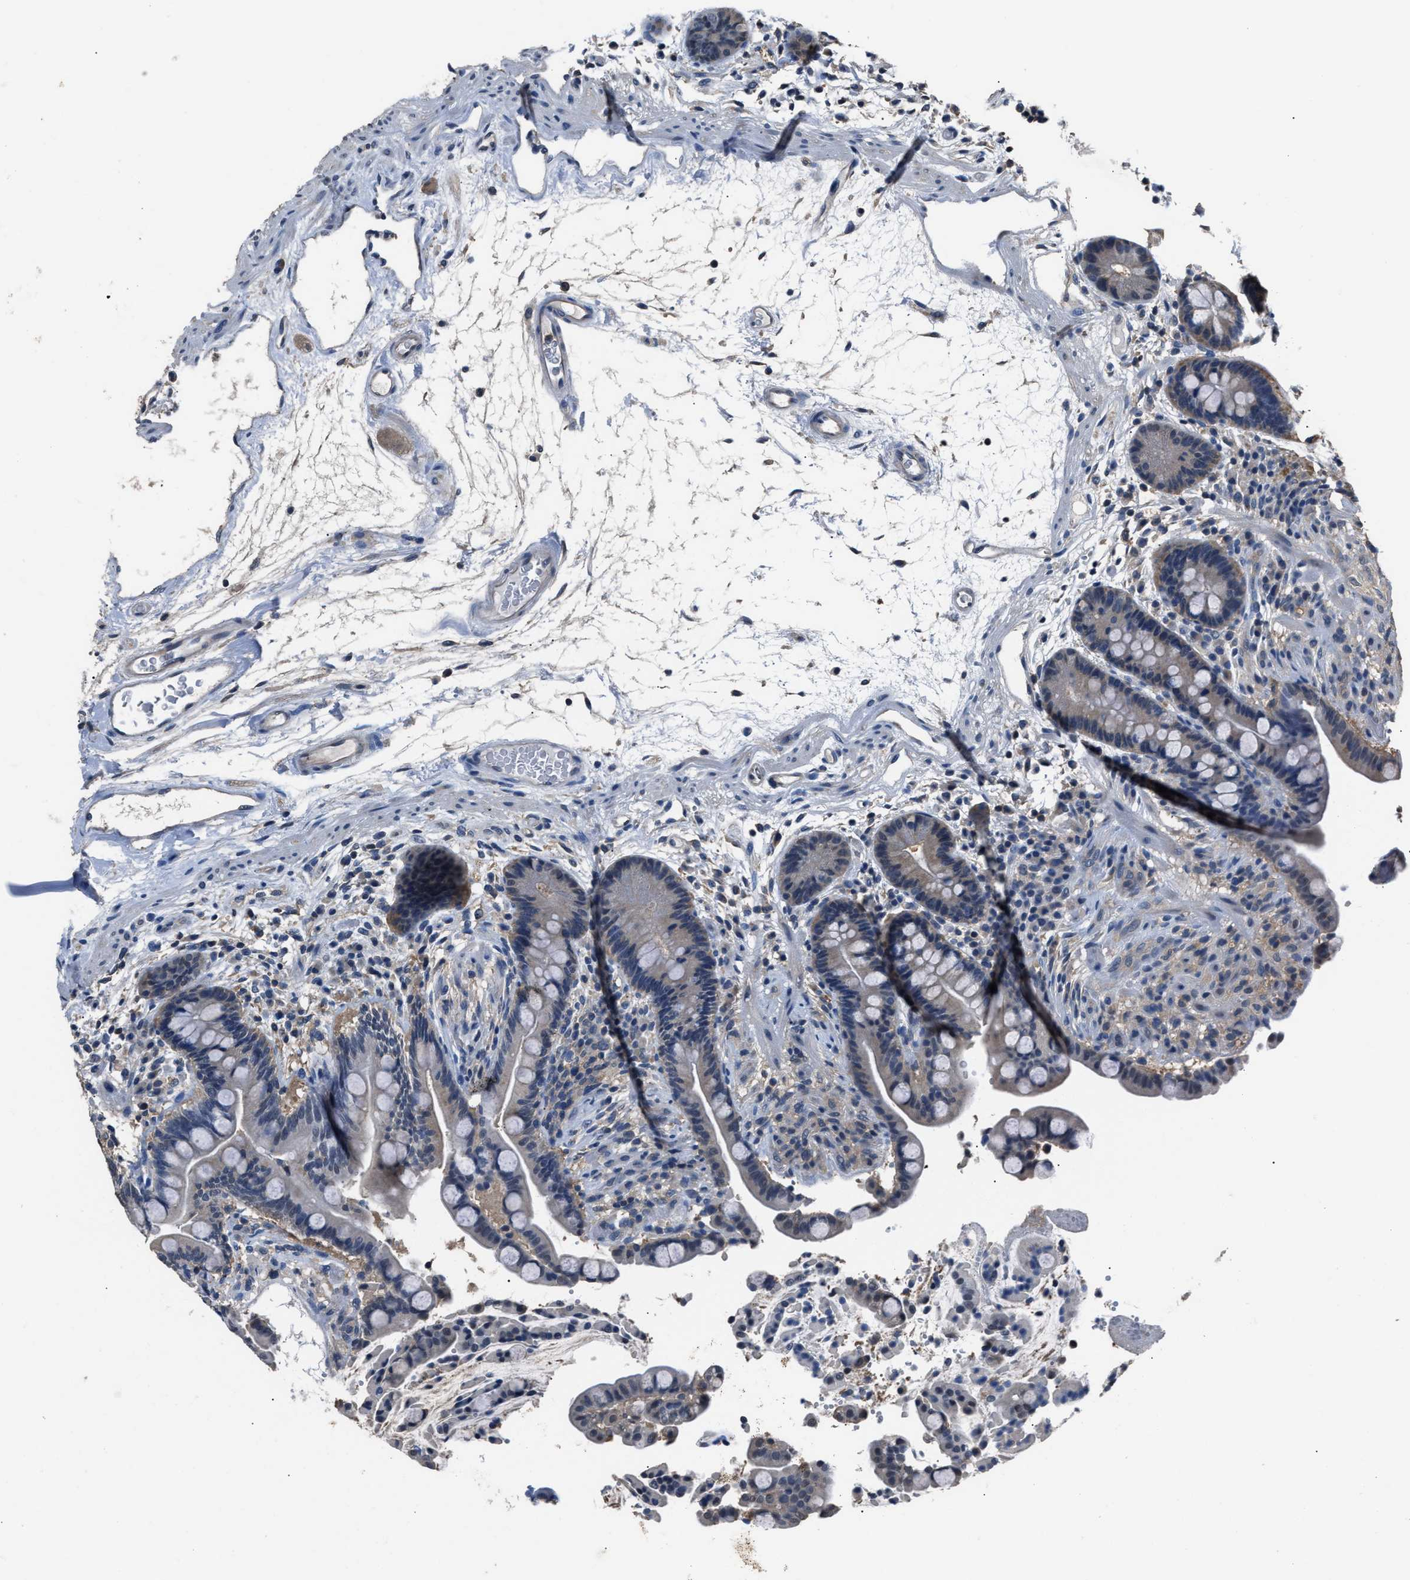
{"staining": {"intensity": "negative", "quantity": "none", "location": "none"}, "tissue": "colon", "cell_type": "Endothelial cells", "image_type": "normal", "snomed": [{"axis": "morphology", "description": "Normal tissue, NOS"}, {"axis": "topography", "description": "Colon"}], "caption": "High power microscopy image of an IHC photomicrograph of benign colon, revealing no significant expression in endothelial cells. (DAB (3,3'-diaminobenzidine) immunohistochemistry (IHC) with hematoxylin counter stain).", "gene": "ABCC9", "patient": {"sex": "male", "age": 73}}